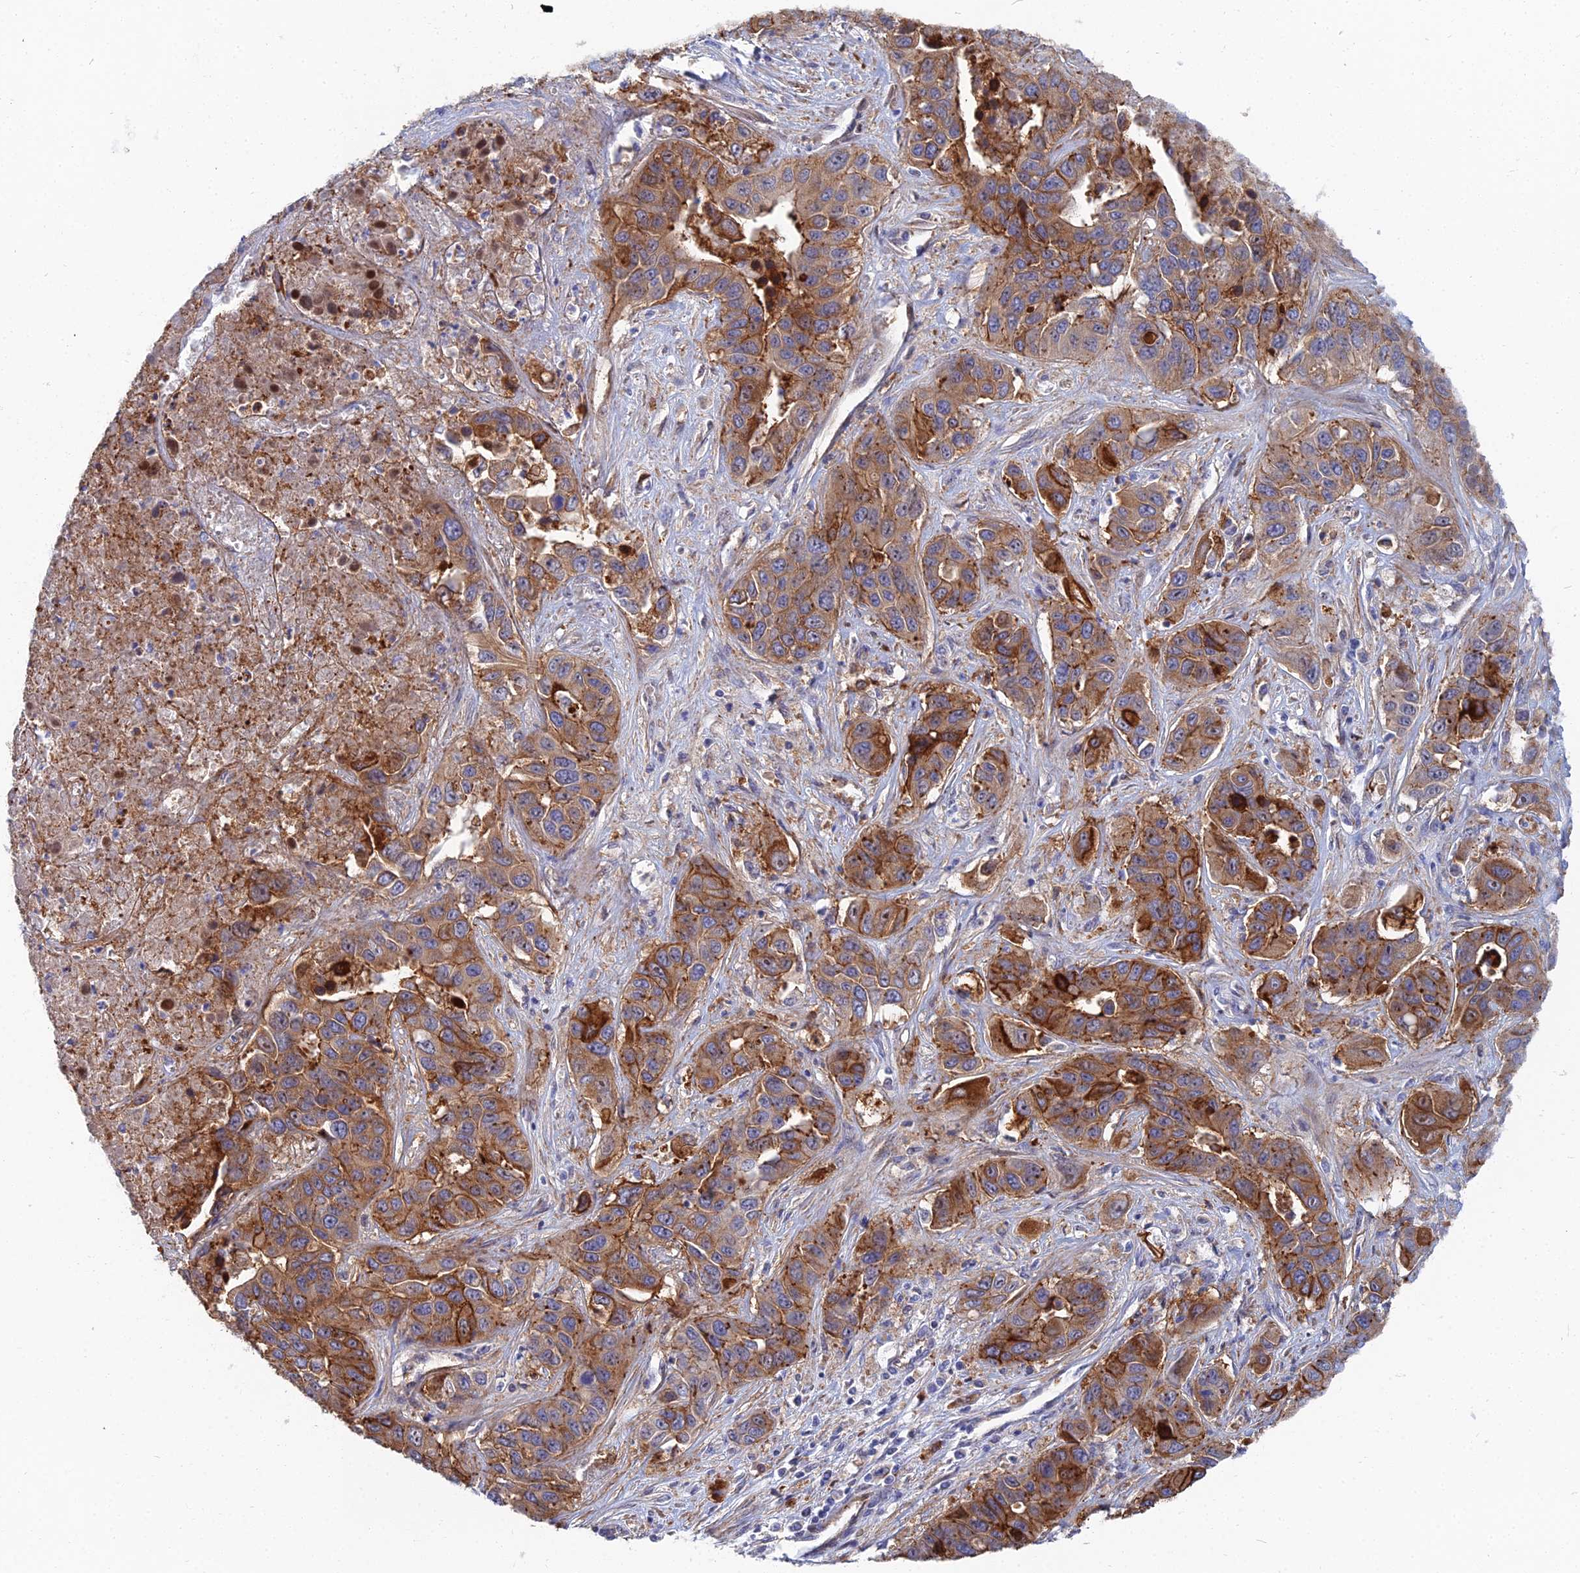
{"staining": {"intensity": "strong", "quantity": "25%-75%", "location": "cytoplasmic/membranous"}, "tissue": "liver cancer", "cell_type": "Tumor cells", "image_type": "cancer", "snomed": [{"axis": "morphology", "description": "Cholangiocarcinoma"}, {"axis": "topography", "description": "Liver"}], "caption": "Brown immunohistochemical staining in cholangiocarcinoma (liver) demonstrates strong cytoplasmic/membranous expression in approximately 25%-75% of tumor cells.", "gene": "TRIM43B", "patient": {"sex": "female", "age": 52}}